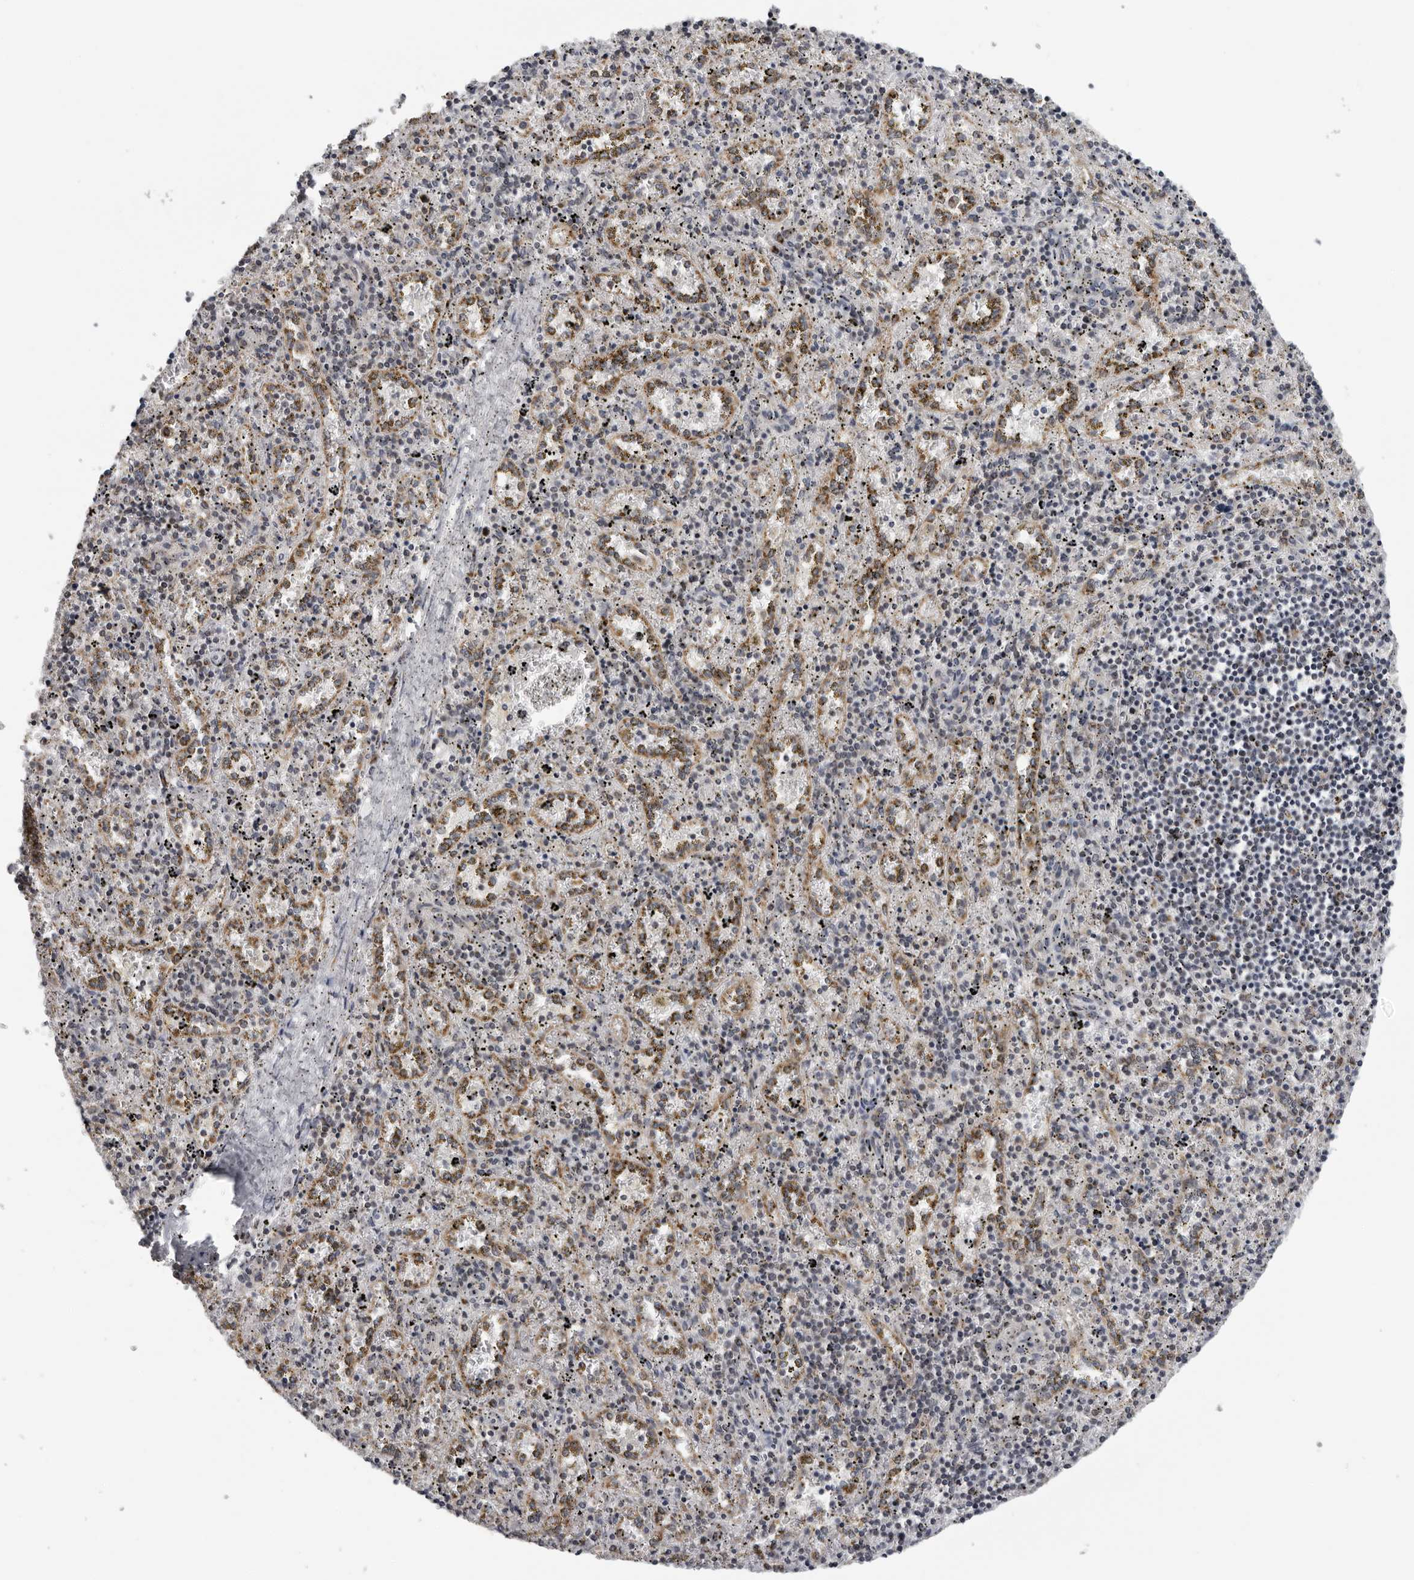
{"staining": {"intensity": "weak", "quantity": "<25%", "location": "cytoplasmic/membranous"}, "tissue": "spleen", "cell_type": "Cells in red pulp", "image_type": "normal", "snomed": [{"axis": "morphology", "description": "Normal tissue, NOS"}, {"axis": "topography", "description": "Spleen"}], "caption": "Immunohistochemistry (IHC) micrograph of benign human spleen stained for a protein (brown), which shows no staining in cells in red pulp.", "gene": "CPT2", "patient": {"sex": "male", "age": 11}}